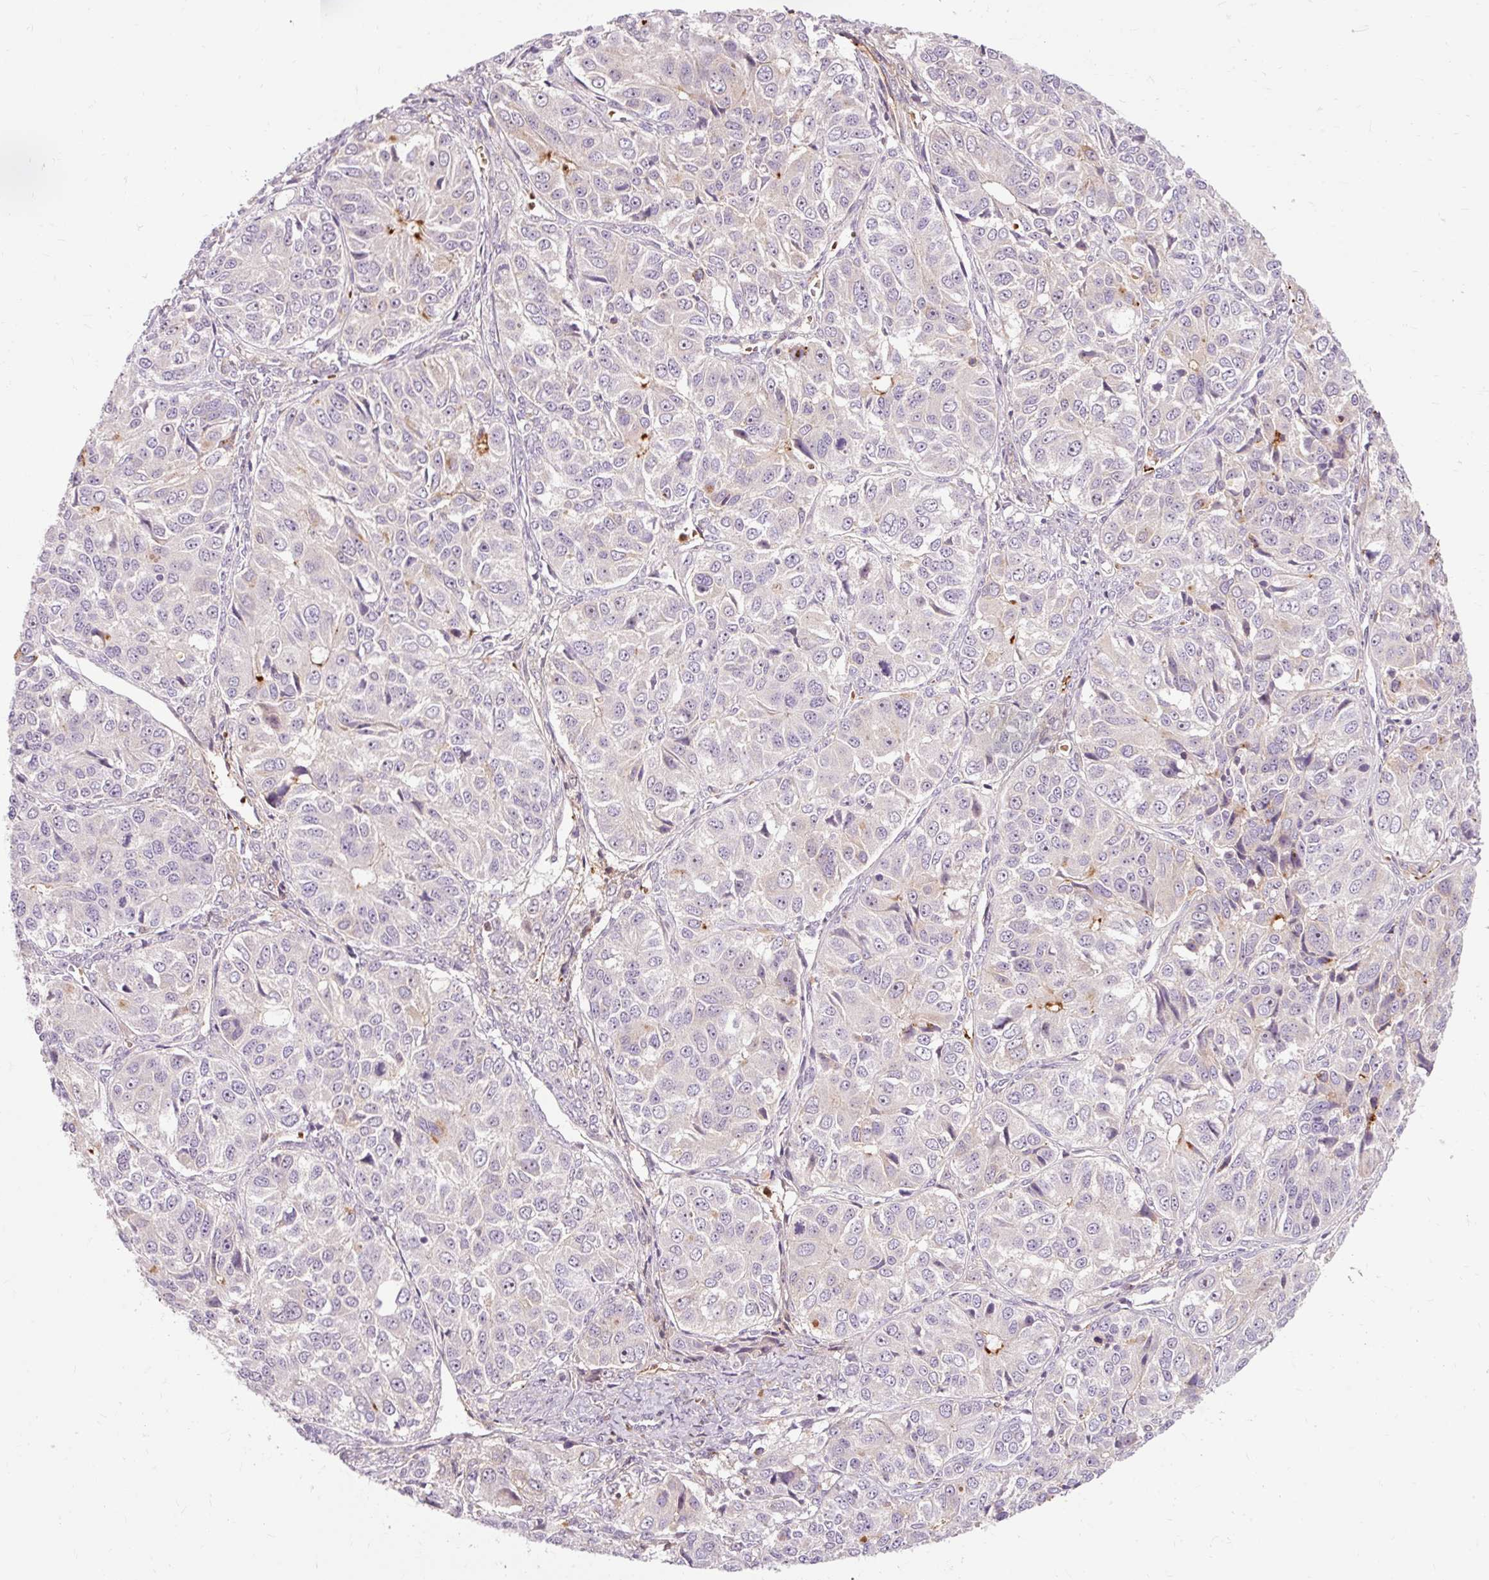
{"staining": {"intensity": "moderate", "quantity": "<25%", "location": "cytoplasmic/membranous"}, "tissue": "ovarian cancer", "cell_type": "Tumor cells", "image_type": "cancer", "snomed": [{"axis": "morphology", "description": "Carcinoma, endometroid"}, {"axis": "topography", "description": "Ovary"}], "caption": "Protein staining of ovarian endometroid carcinoma tissue demonstrates moderate cytoplasmic/membranous staining in approximately <25% of tumor cells.", "gene": "CEBPZ", "patient": {"sex": "female", "age": 51}}